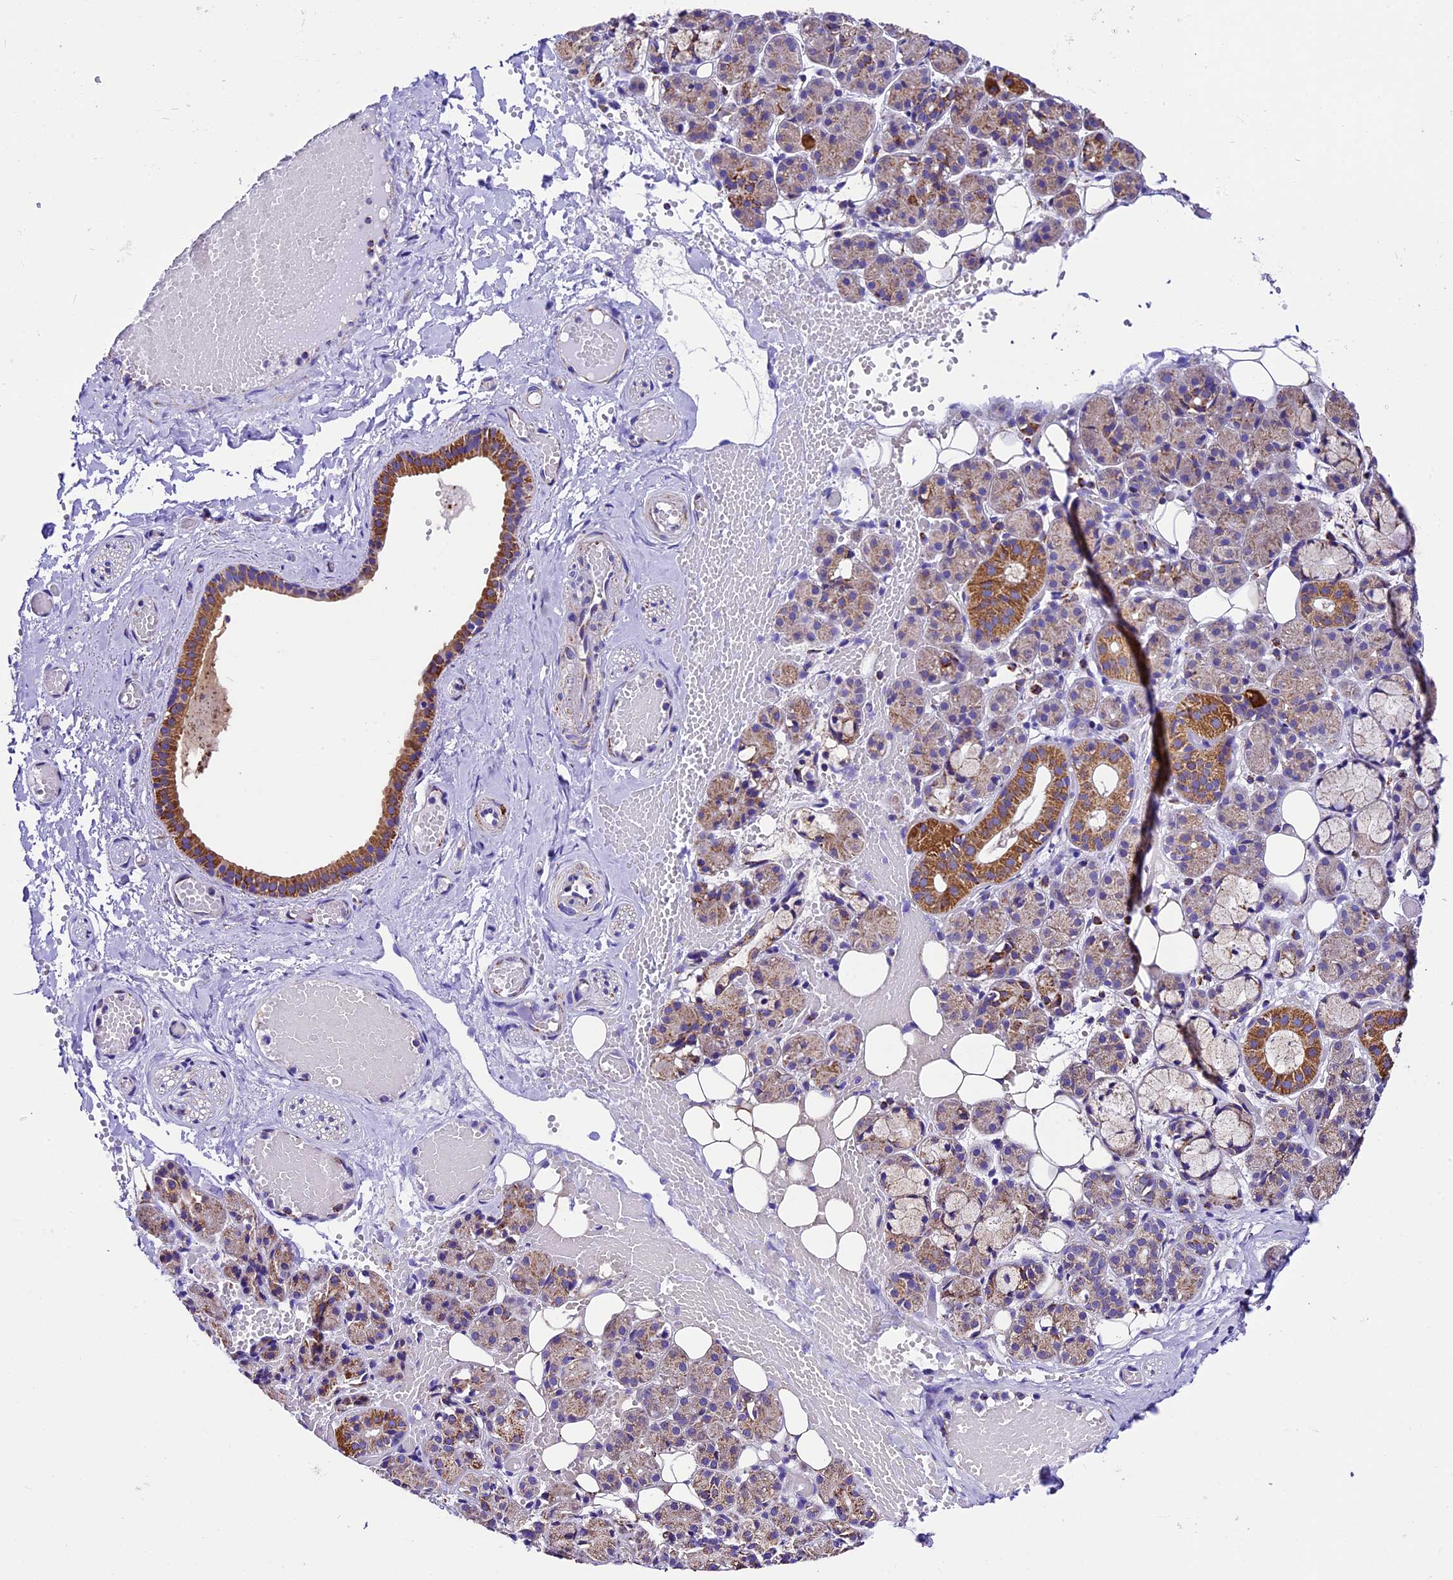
{"staining": {"intensity": "strong", "quantity": "25%-75%", "location": "cytoplasmic/membranous"}, "tissue": "salivary gland", "cell_type": "Glandular cells", "image_type": "normal", "snomed": [{"axis": "morphology", "description": "Normal tissue, NOS"}, {"axis": "topography", "description": "Salivary gland"}], "caption": "This image displays immunohistochemistry (IHC) staining of benign salivary gland, with high strong cytoplasmic/membranous positivity in about 25%-75% of glandular cells.", "gene": "DCAF5", "patient": {"sex": "male", "age": 63}}